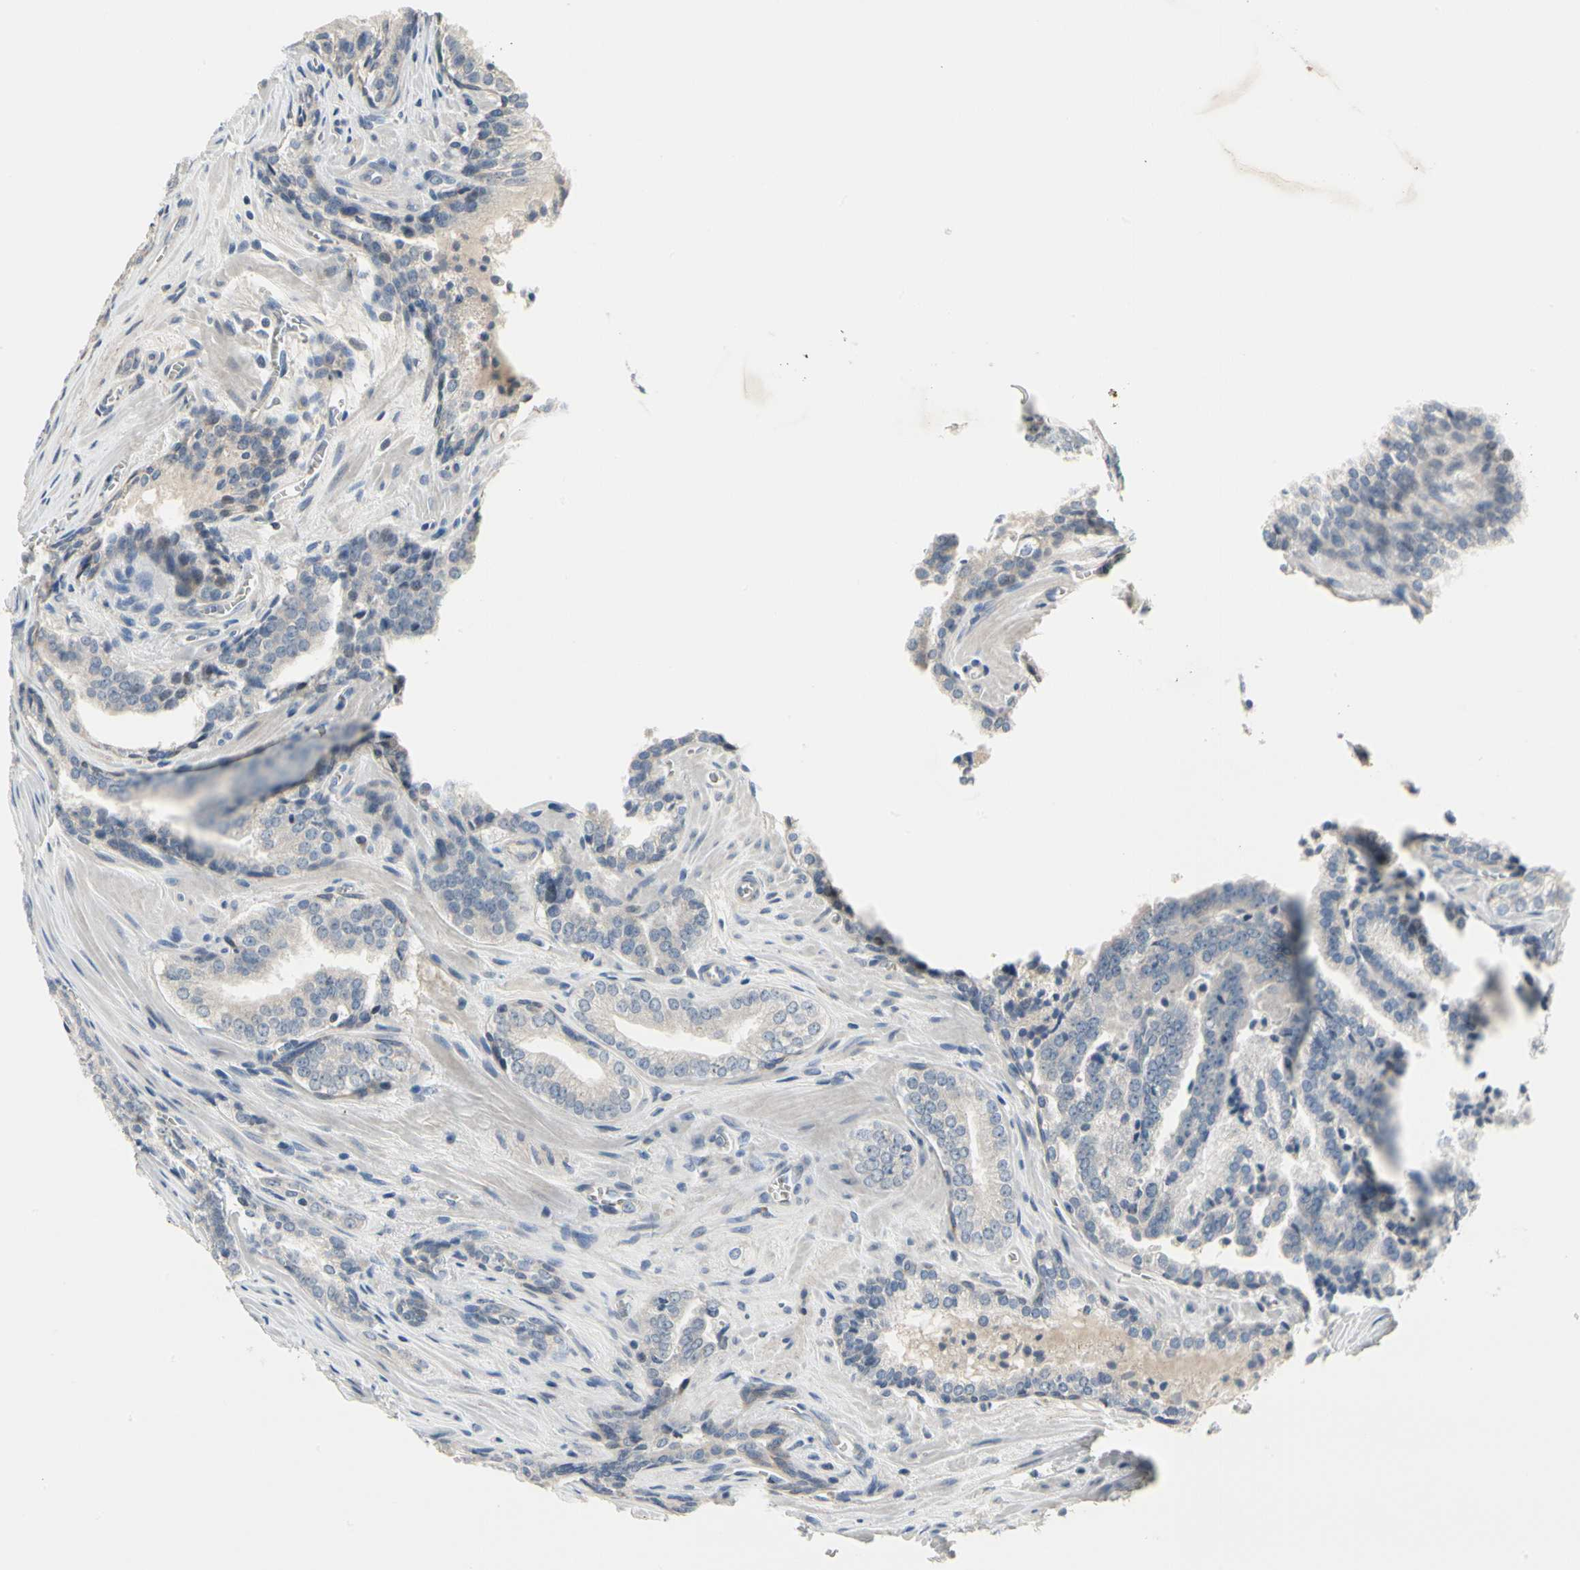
{"staining": {"intensity": "negative", "quantity": "none", "location": "none"}, "tissue": "prostate cancer", "cell_type": "Tumor cells", "image_type": "cancer", "snomed": [{"axis": "morphology", "description": "Adenocarcinoma, Low grade"}, {"axis": "topography", "description": "Prostate"}], "caption": "IHC micrograph of neoplastic tissue: adenocarcinoma (low-grade) (prostate) stained with DAB (3,3'-diaminobenzidine) shows no significant protein expression in tumor cells.", "gene": "NFASC", "patient": {"sex": "male", "age": 60}}